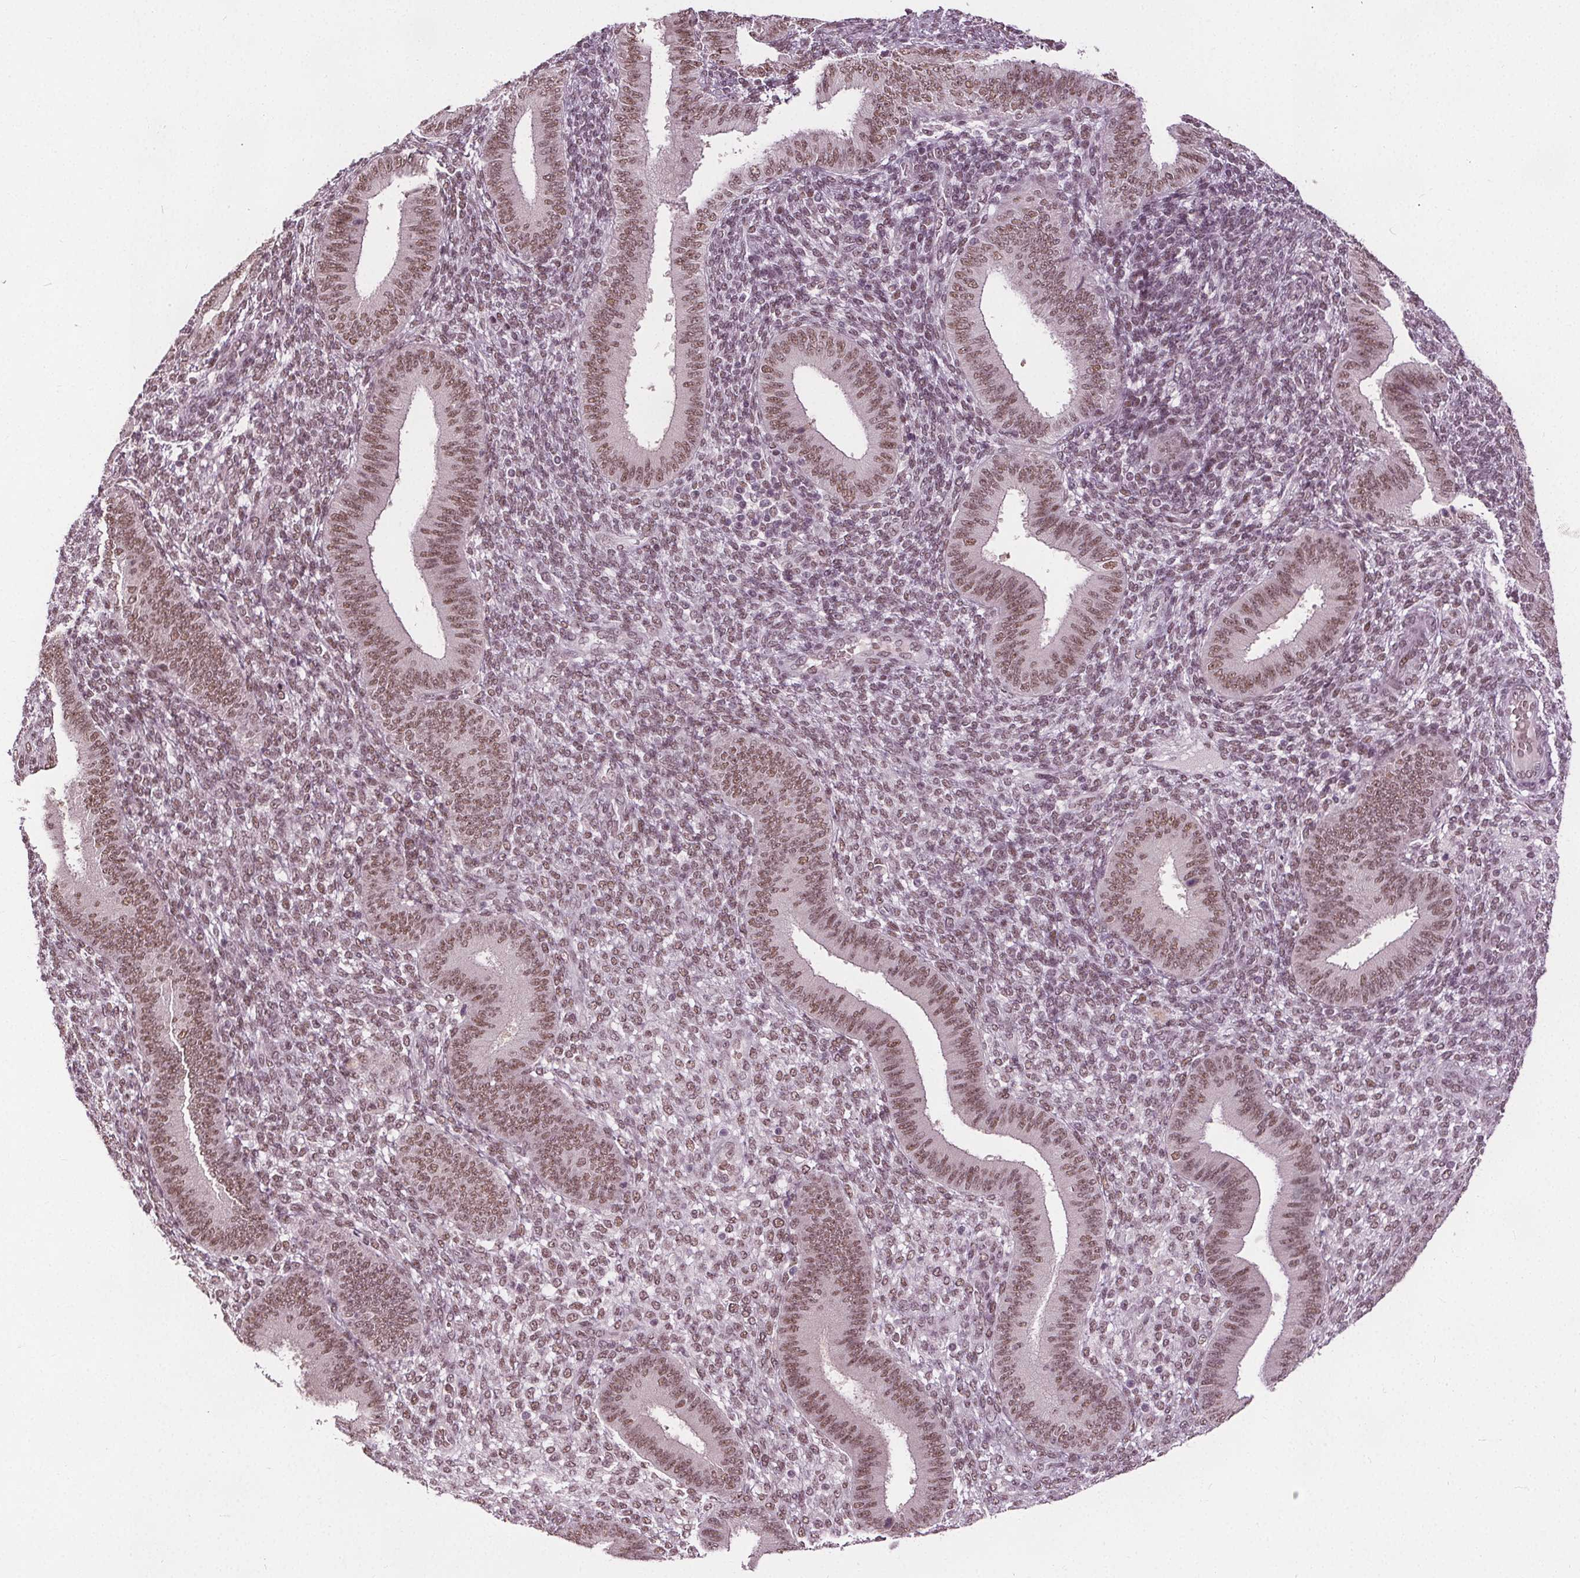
{"staining": {"intensity": "moderate", "quantity": ">75%", "location": "nuclear"}, "tissue": "endometrium", "cell_type": "Cells in endometrial stroma", "image_type": "normal", "snomed": [{"axis": "morphology", "description": "Normal tissue, NOS"}, {"axis": "topography", "description": "Endometrium"}], "caption": "About >75% of cells in endometrial stroma in benign human endometrium exhibit moderate nuclear protein expression as visualized by brown immunohistochemical staining.", "gene": "IWS1", "patient": {"sex": "female", "age": 39}}